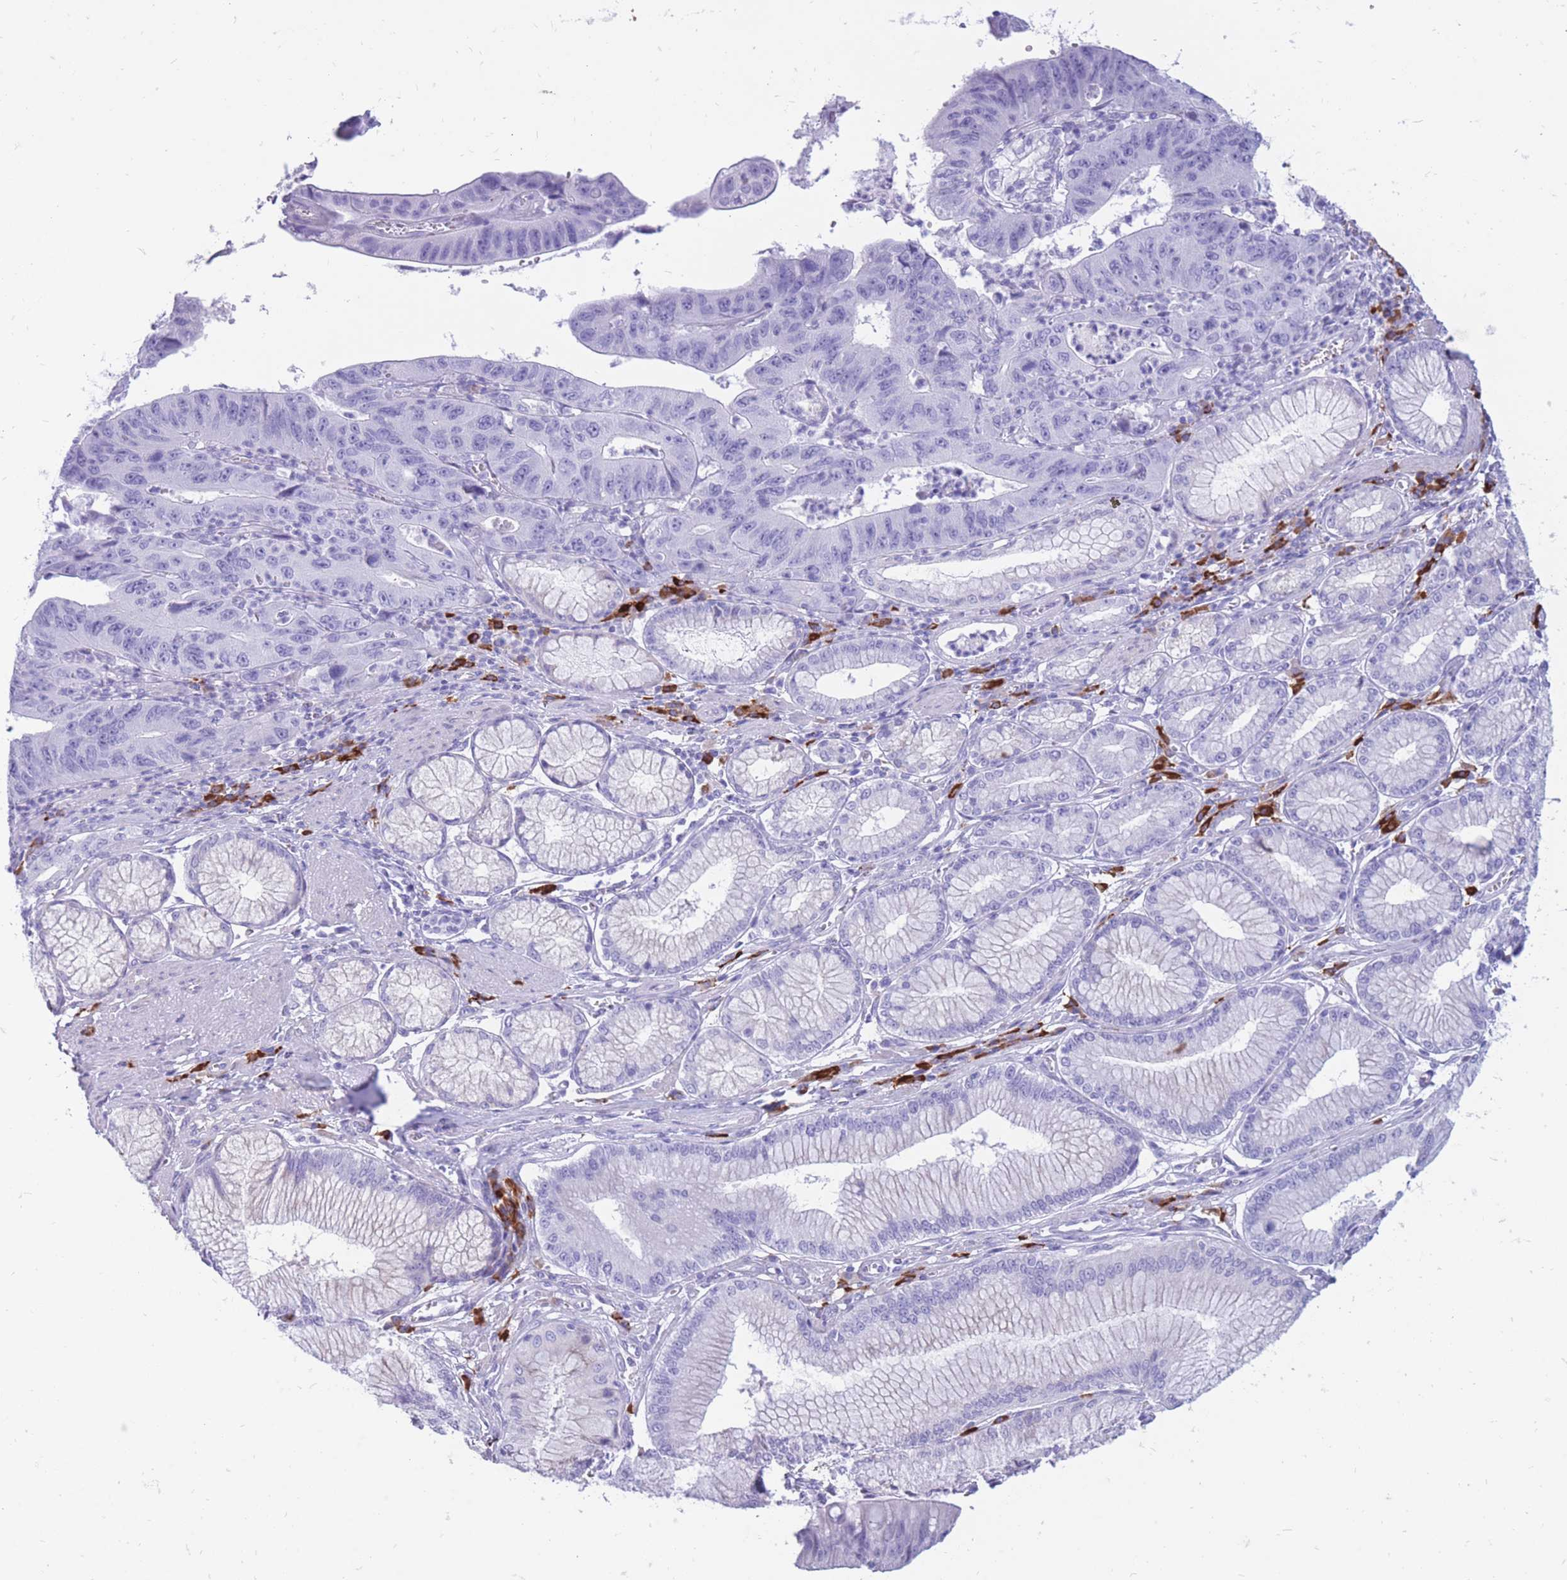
{"staining": {"intensity": "negative", "quantity": "none", "location": "none"}, "tissue": "stomach cancer", "cell_type": "Tumor cells", "image_type": "cancer", "snomed": [{"axis": "morphology", "description": "Adenocarcinoma, NOS"}, {"axis": "topography", "description": "Stomach"}], "caption": "The IHC image has no significant expression in tumor cells of stomach cancer tissue.", "gene": "ZFP37", "patient": {"sex": "male", "age": 59}}